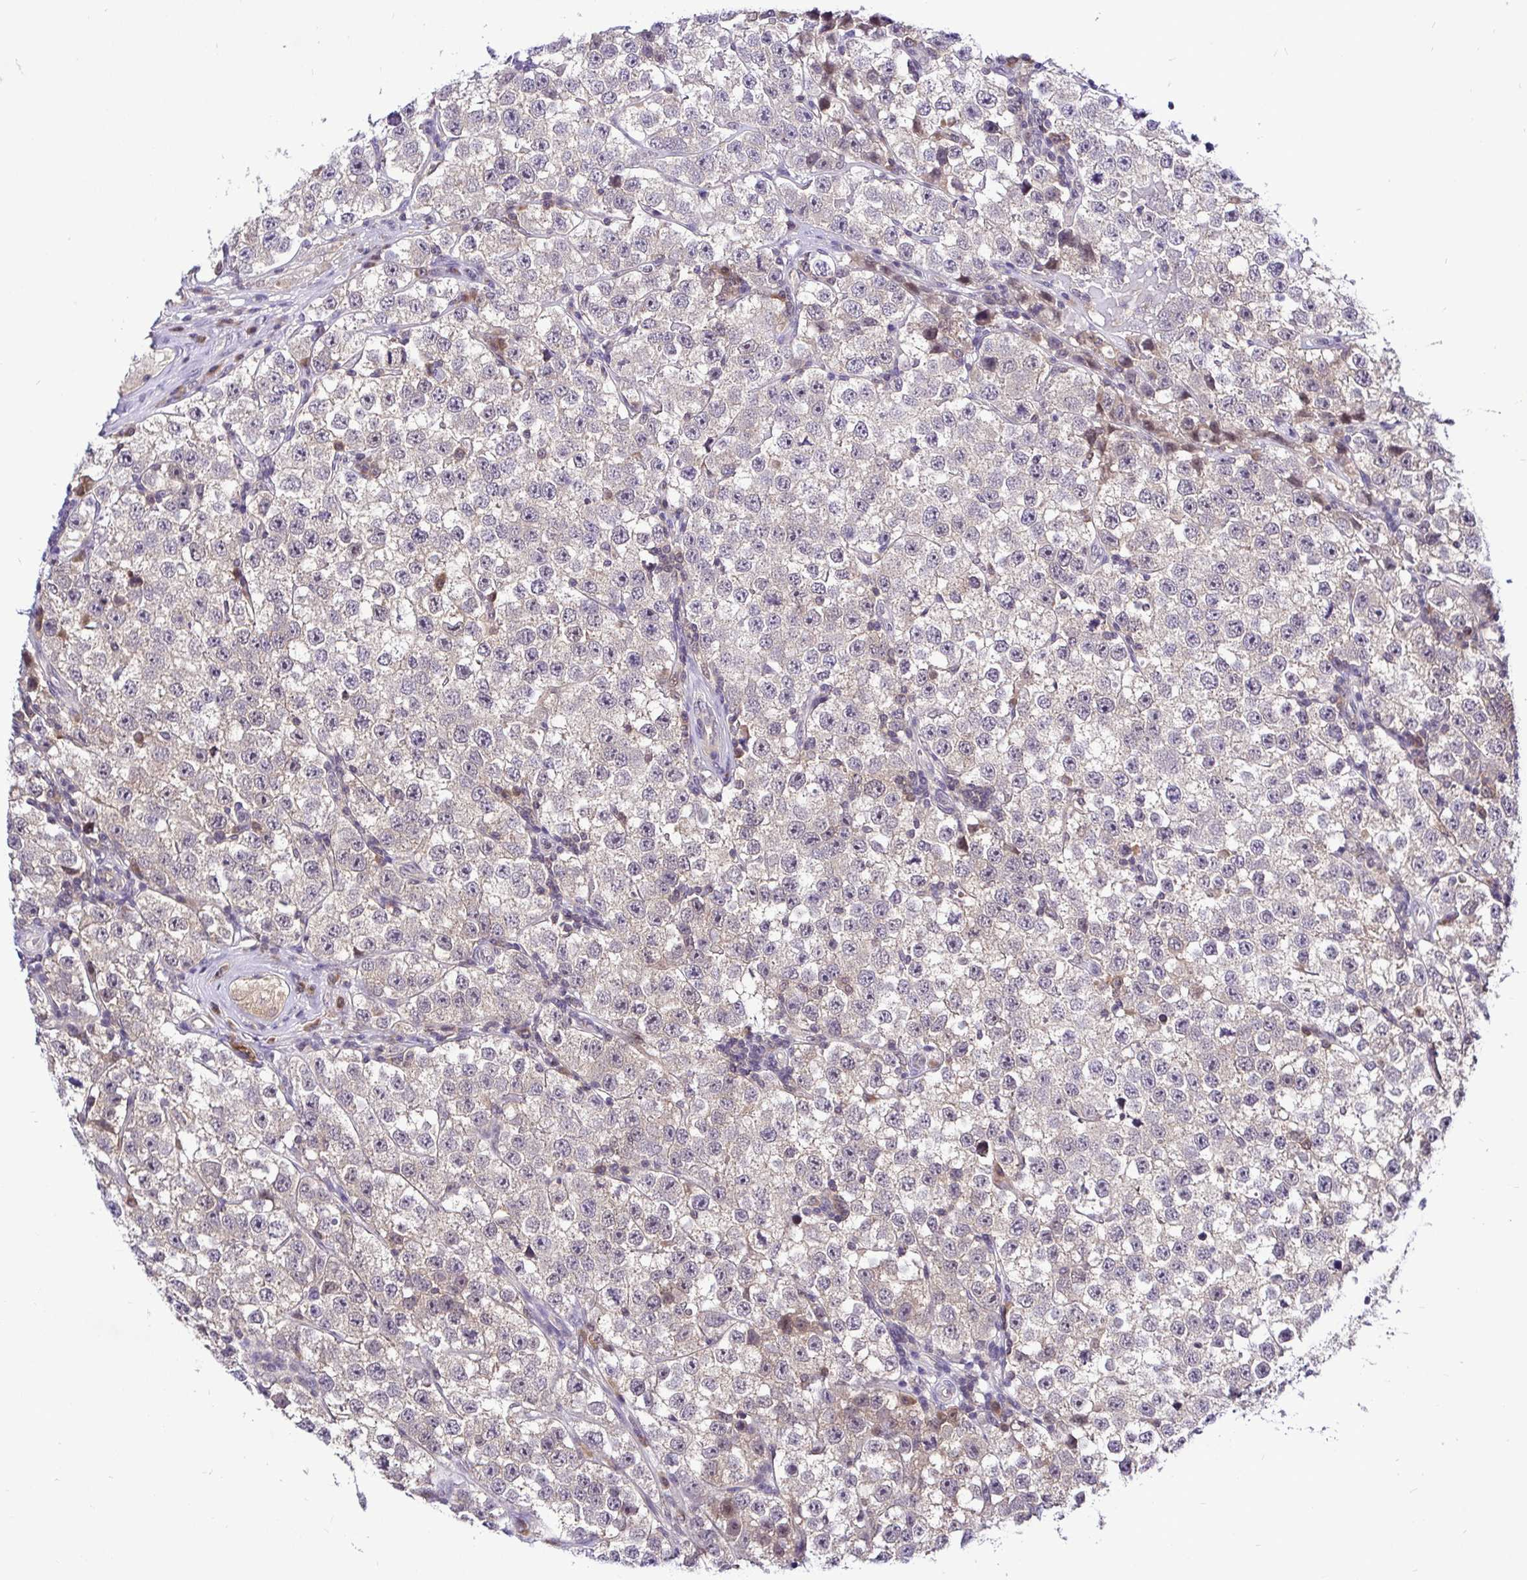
{"staining": {"intensity": "weak", "quantity": "25%-75%", "location": "cytoplasmic/membranous"}, "tissue": "testis cancer", "cell_type": "Tumor cells", "image_type": "cancer", "snomed": [{"axis": "morphology", "description": "Seminoma, NOS"}, {"axis": "topography", "description": "Testis"}], "caption": "A high-resolution micrograph shows immunohistochemistry (IHC) staining of seminoma (testis), which shows weak cytoplasmic/membranous positivity in approximately 25%-75% of tumor cells. (DAB (3,3'-diaminobenzidine) = brown stain, brightfield microscopy at high magnification).", "gene": "UBE2M", "patient": {"sex": "male", "age": 34}}